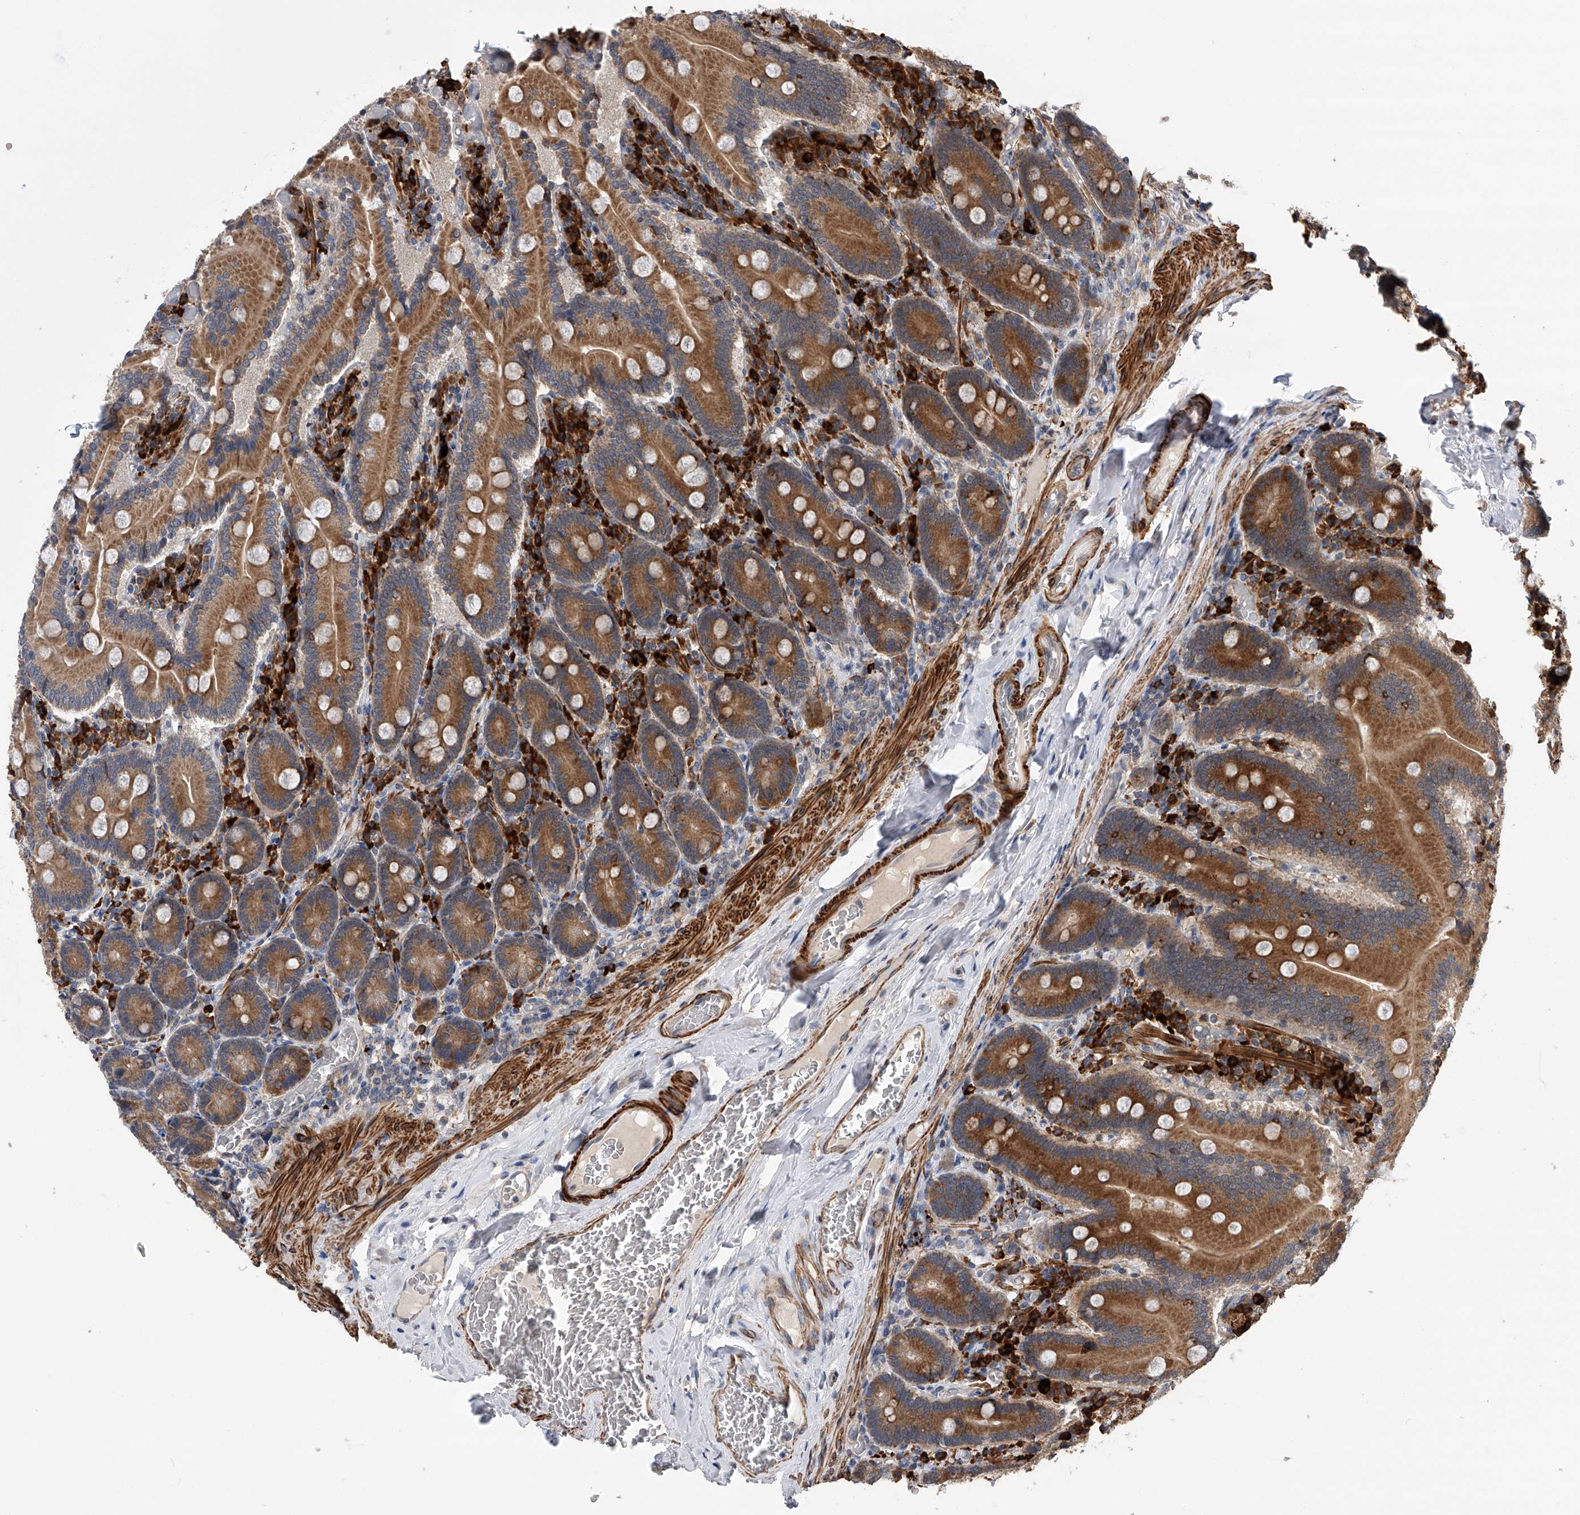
{"staining": {"intensity": "strong", "quantity": ">75%", "location": "cytoplasmic/membranous"}, "tissue": "duodenum", "cell_type": "Glandular cells", "image_type": "normal", "snomed": [{"axis": "morphology", "description": "Normal tissue, NOS"}, {"axis": "topography", "description": "Duodenum"}], "caption": "DAB (3,3'-diaminobenzidine) immunohistochemical staining of benign duodenum displays strong cytoplasmic/membranous protein expression in about >75% of glandular cells.", "gene": "SPOCK1", "patient": {"sex": "female", "age": 62}}